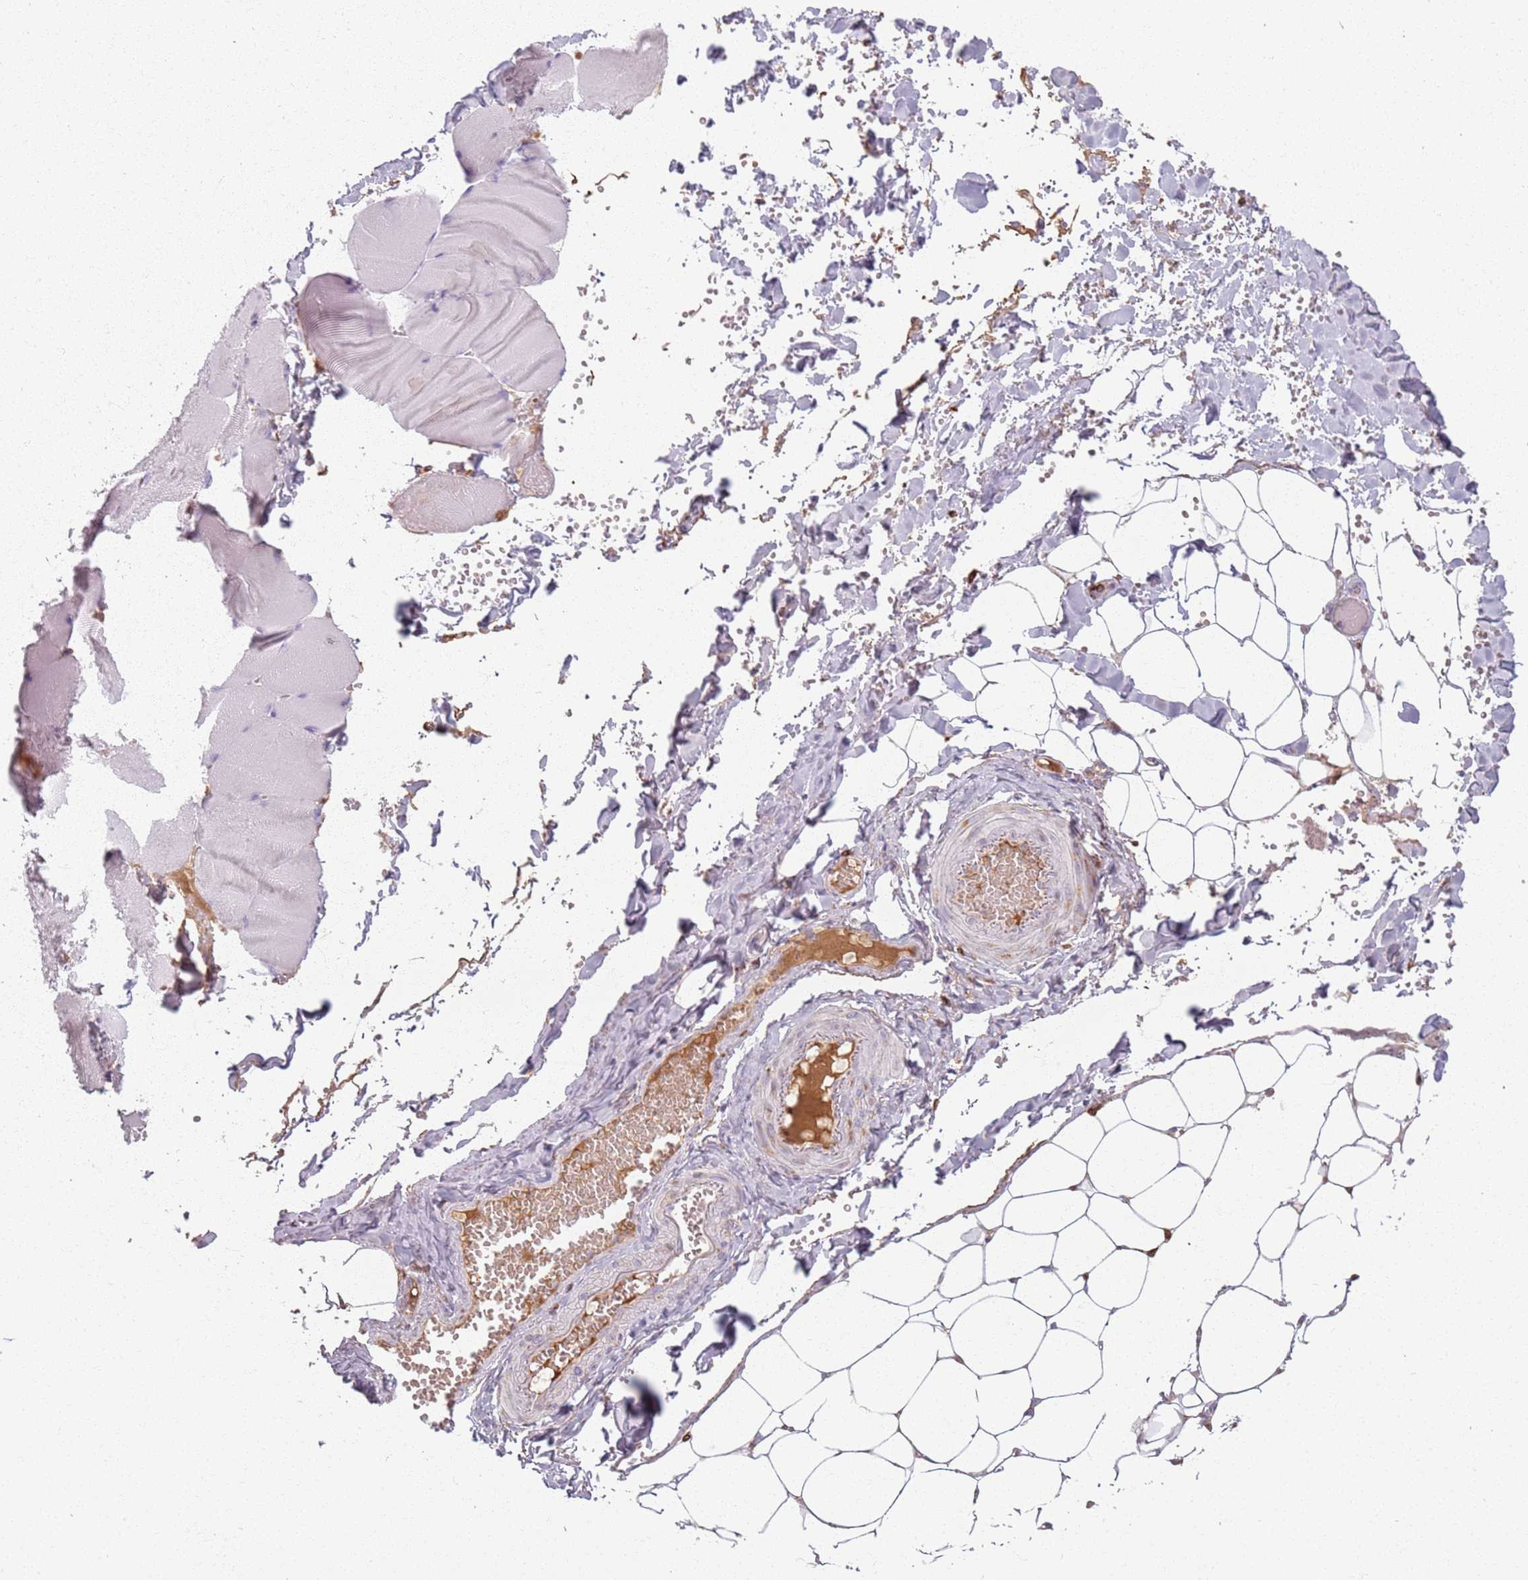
{"staining": {"intensity": "moderate", "quantity": ">75%", "location": "cytoplasmic/membranous"}, "tissue": "adipose tissue", "cell_type": "Adipocytes", "image_type": "normal", "snomed": [{"axis": "morphology", "description": "Normal tissue, NOS"}, {"axis": "topography", "description": "Skeletal muscle"}, {"axis": "topography", "description": "Peripheral nerve tissue"}], "caption": "Immunohistochemistry (DAB) staining of benign human adipose tissue demonstrates moderate cytoplasmic/membranous protein positivity in about >75% of adipocytes.", "gene": "COLGALT1", "patient": {"sex": "female", "age": 55}}